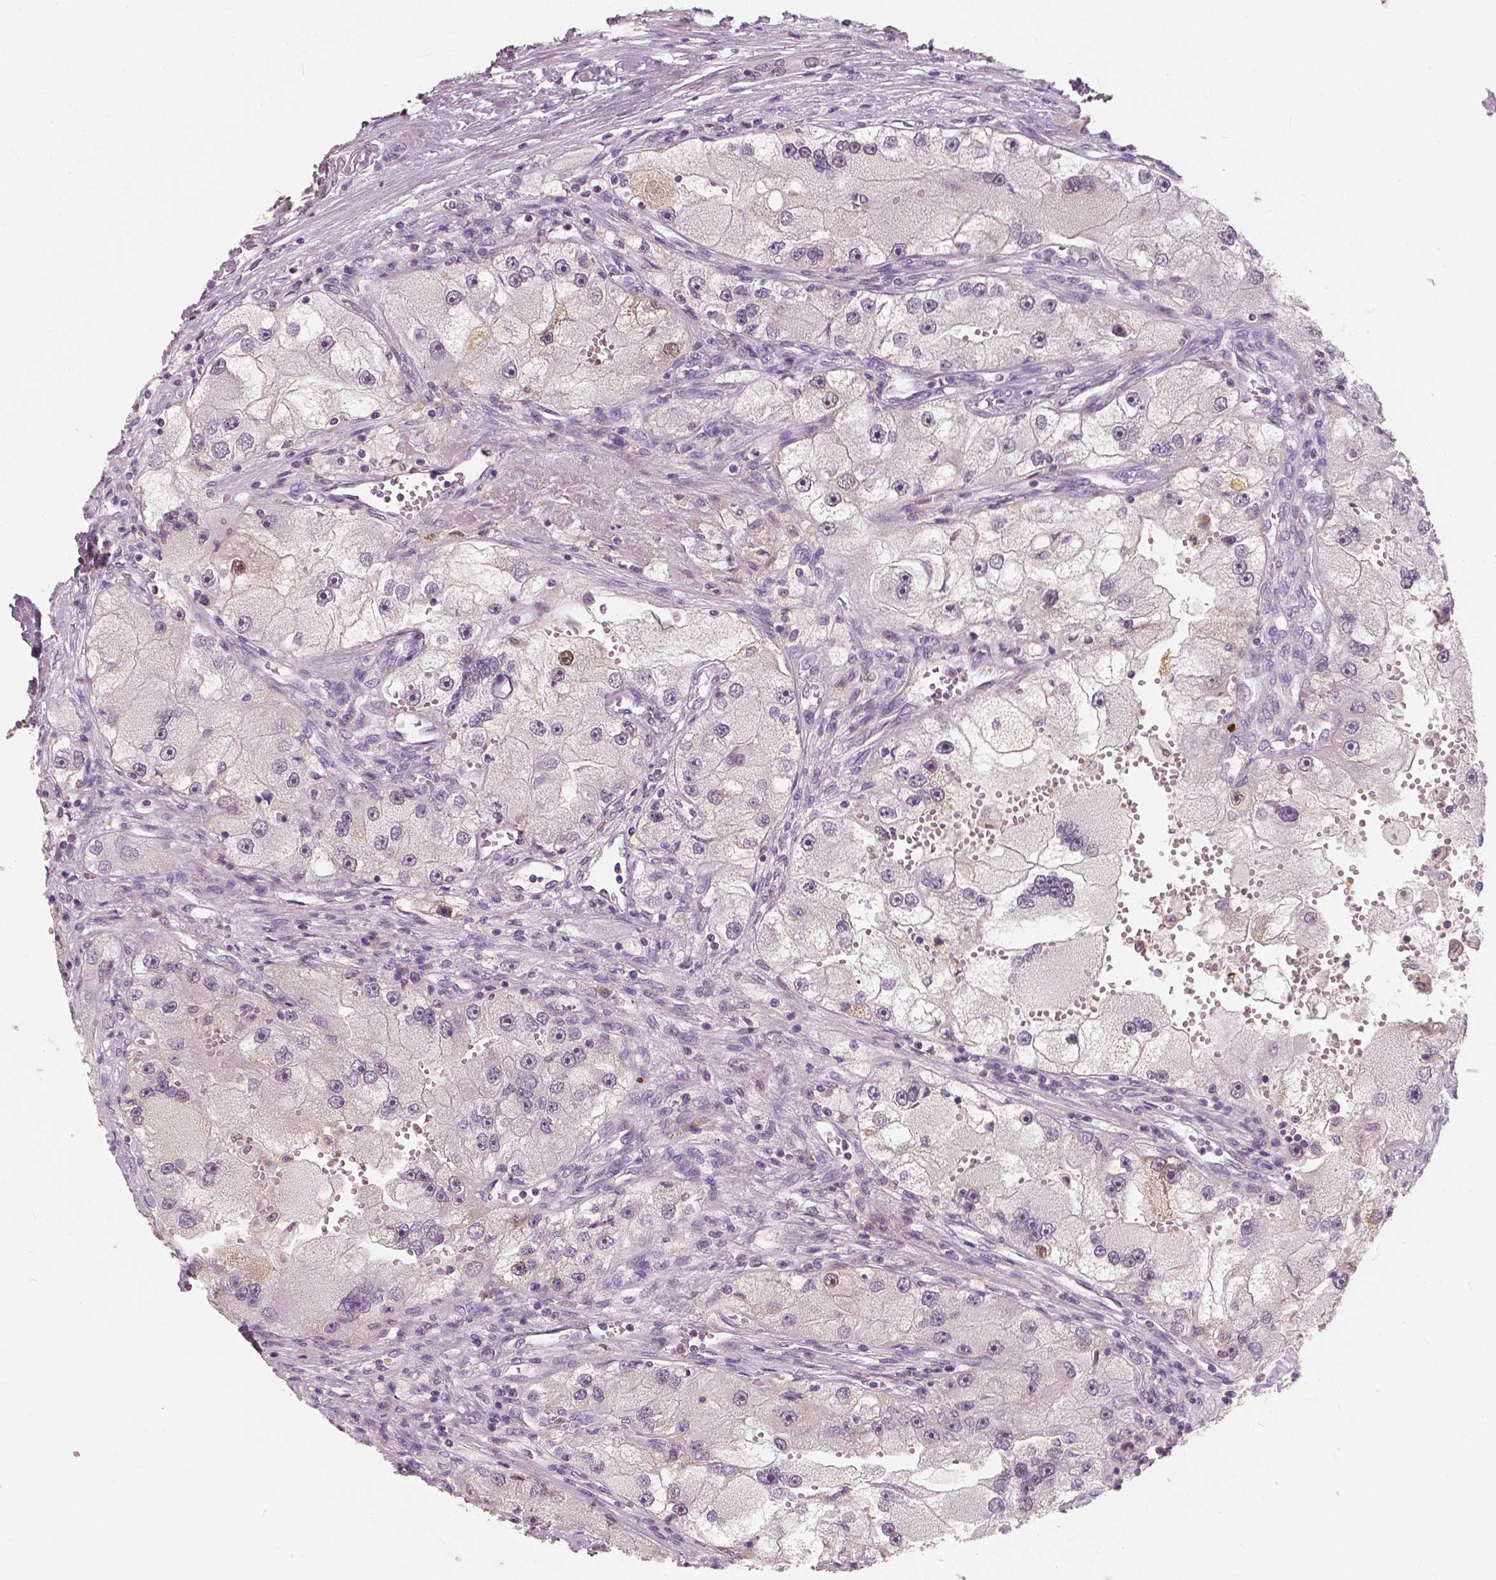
{"staining": {"intensity": "weak", "quantity": "<25%", "location": "nuclear"}, "tissue": "renal cancer", "cell_type": "Tumor cells", "image_type": "cancer", "snomed": [{"axis": "morphology", "description": "Adenocarcinoma, NOS"}, {"axis": "topography", "description": "Kidney"}], "caption": "This is an immunohistochemistry micrograph of human renal adenocarcinoma. There is no expression in tumor cells.", "gene": "SAT2", "patient": {"sex": "male", "age": 63}}